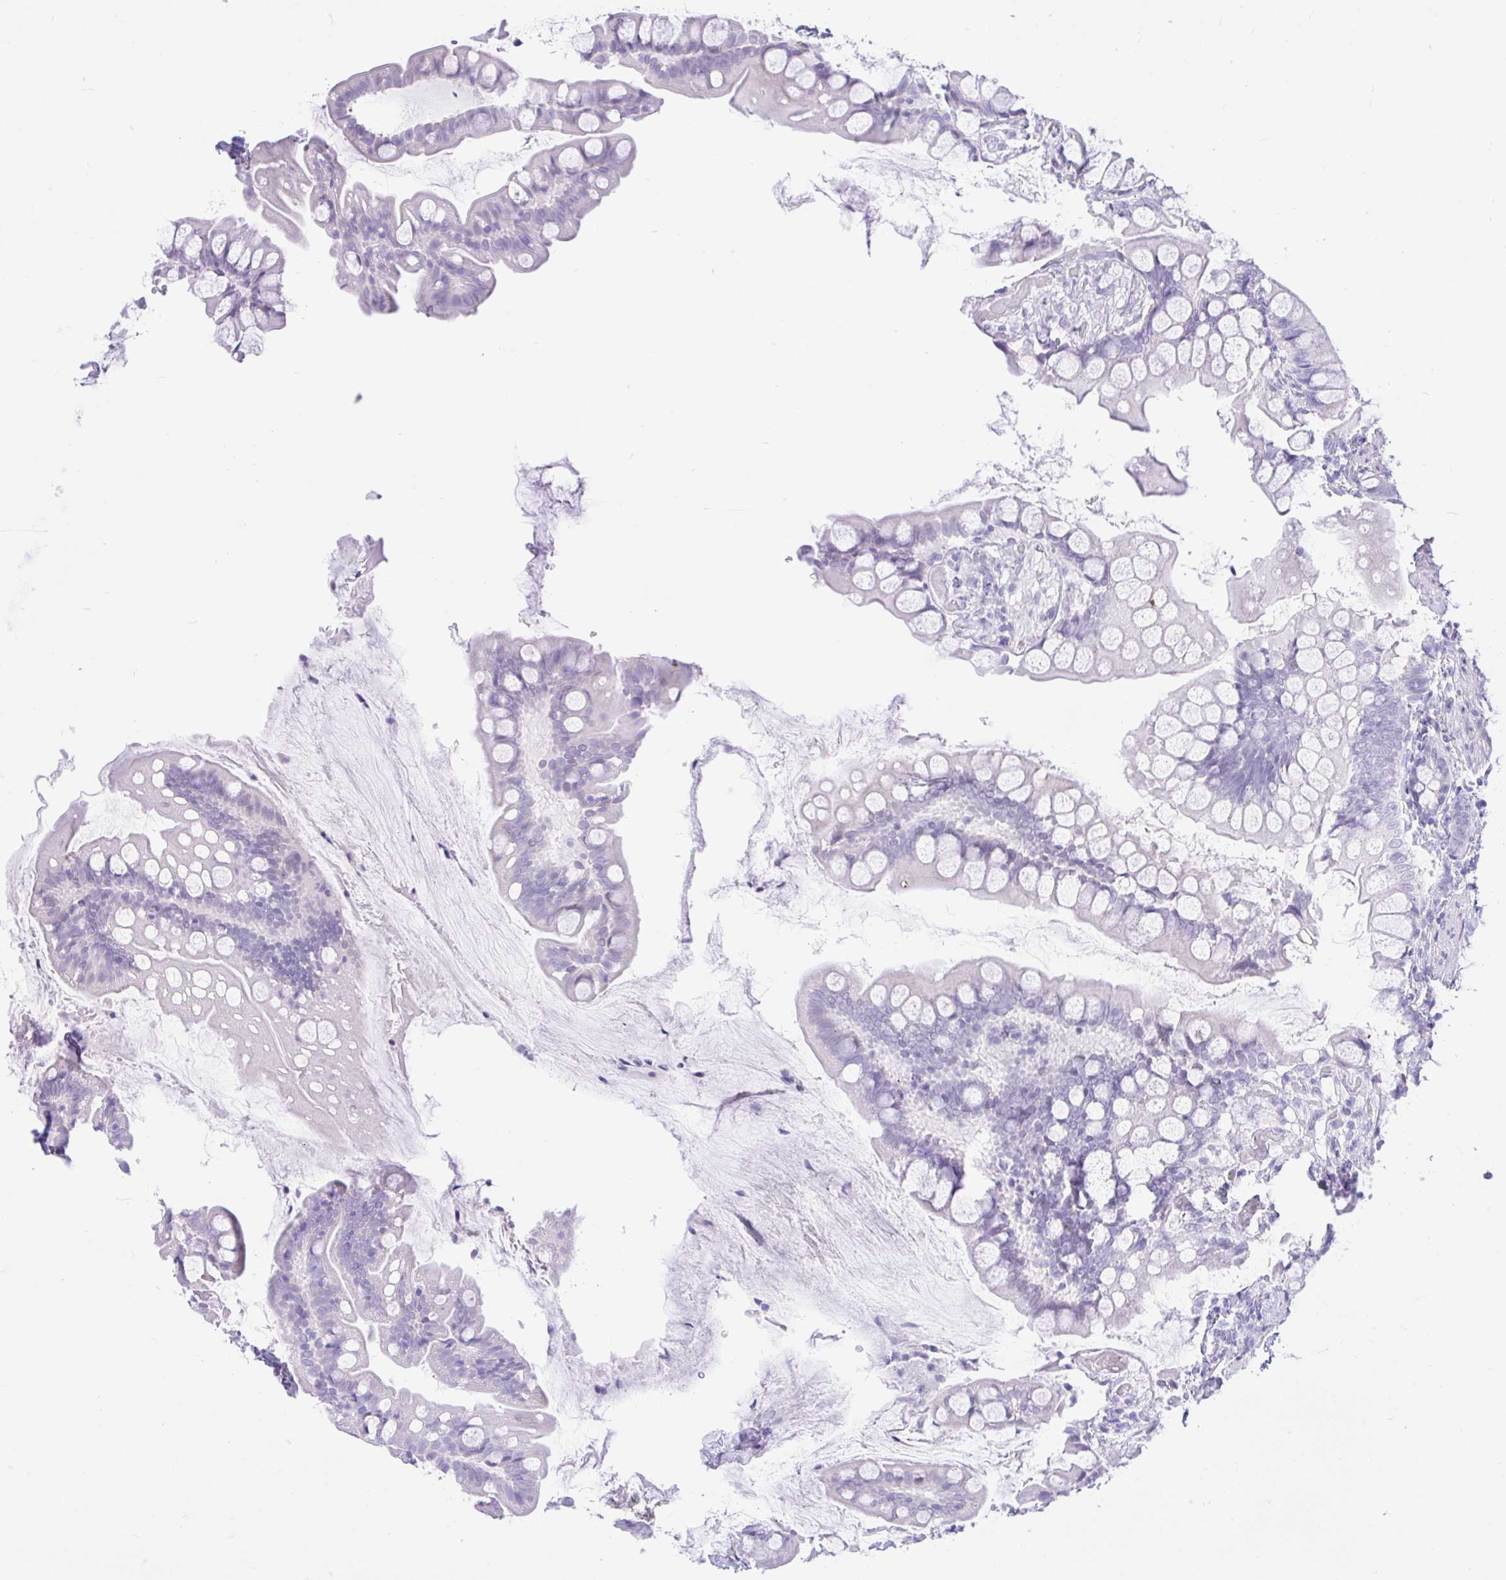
{"staining": {"intensity": "negative", "quantity": "none", "location": "none"}, "tissue": "small intestine", "cell_type": "Glandular cells", "image_type": "normal", "snomed": [{"axis": "morphology", "description": "Normal tissue, NOS"}, {"axis": "topography", "description": "Small intestine"}], "caption": "Glandular cells show no significant protein positivity in benign small intestine. Brightfield microscopy of immunohistochemistry (IHC) stained with DAB (brown) and hematoxylin (blue), captured at high magnification.", "gene": "REEP1", "patient": {"sex": "male", "age": 70}}